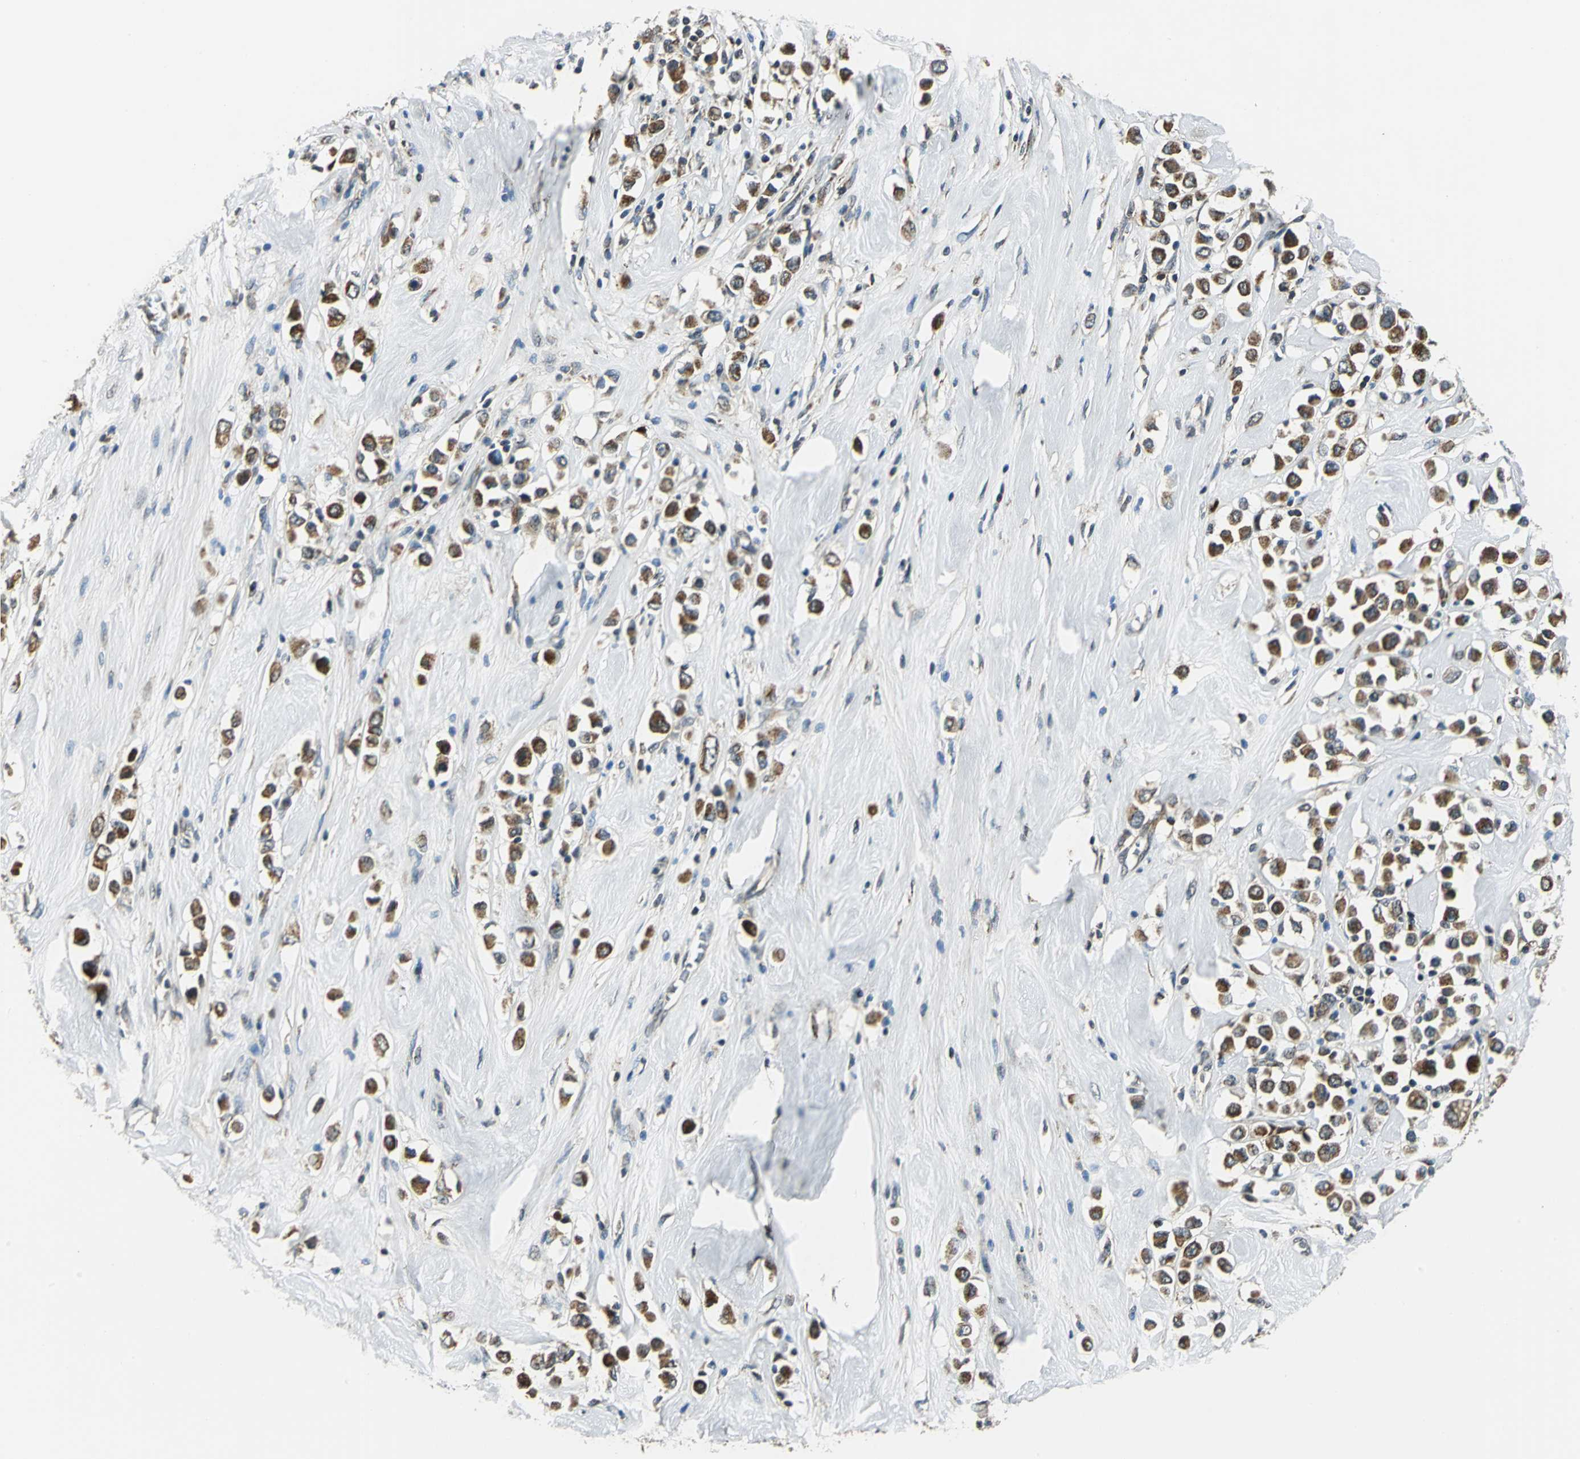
{"staining": {"intensity": "moderate", "quantity": ">75%", "location": "cytoplasmic/membranous"}, "tissue": "breast cancer", "cell_type": "Tumor cells", "image_type": "cancer", "snomed": [{"axis": "morphology", "description": "Duct carcinoma"}, {"axis": "topography", "description": "Breast"}], "caption": "IHC (DAB (3,3'-diaminobenzidine)) staining of breast cancer (intraductal carcinoma) demonstrates moderate cytoplasmic/membranous protein expression in about >75% of tumor cells.", "gene": "NUDT2", "patient": {"sex": "female", "age": 61}}